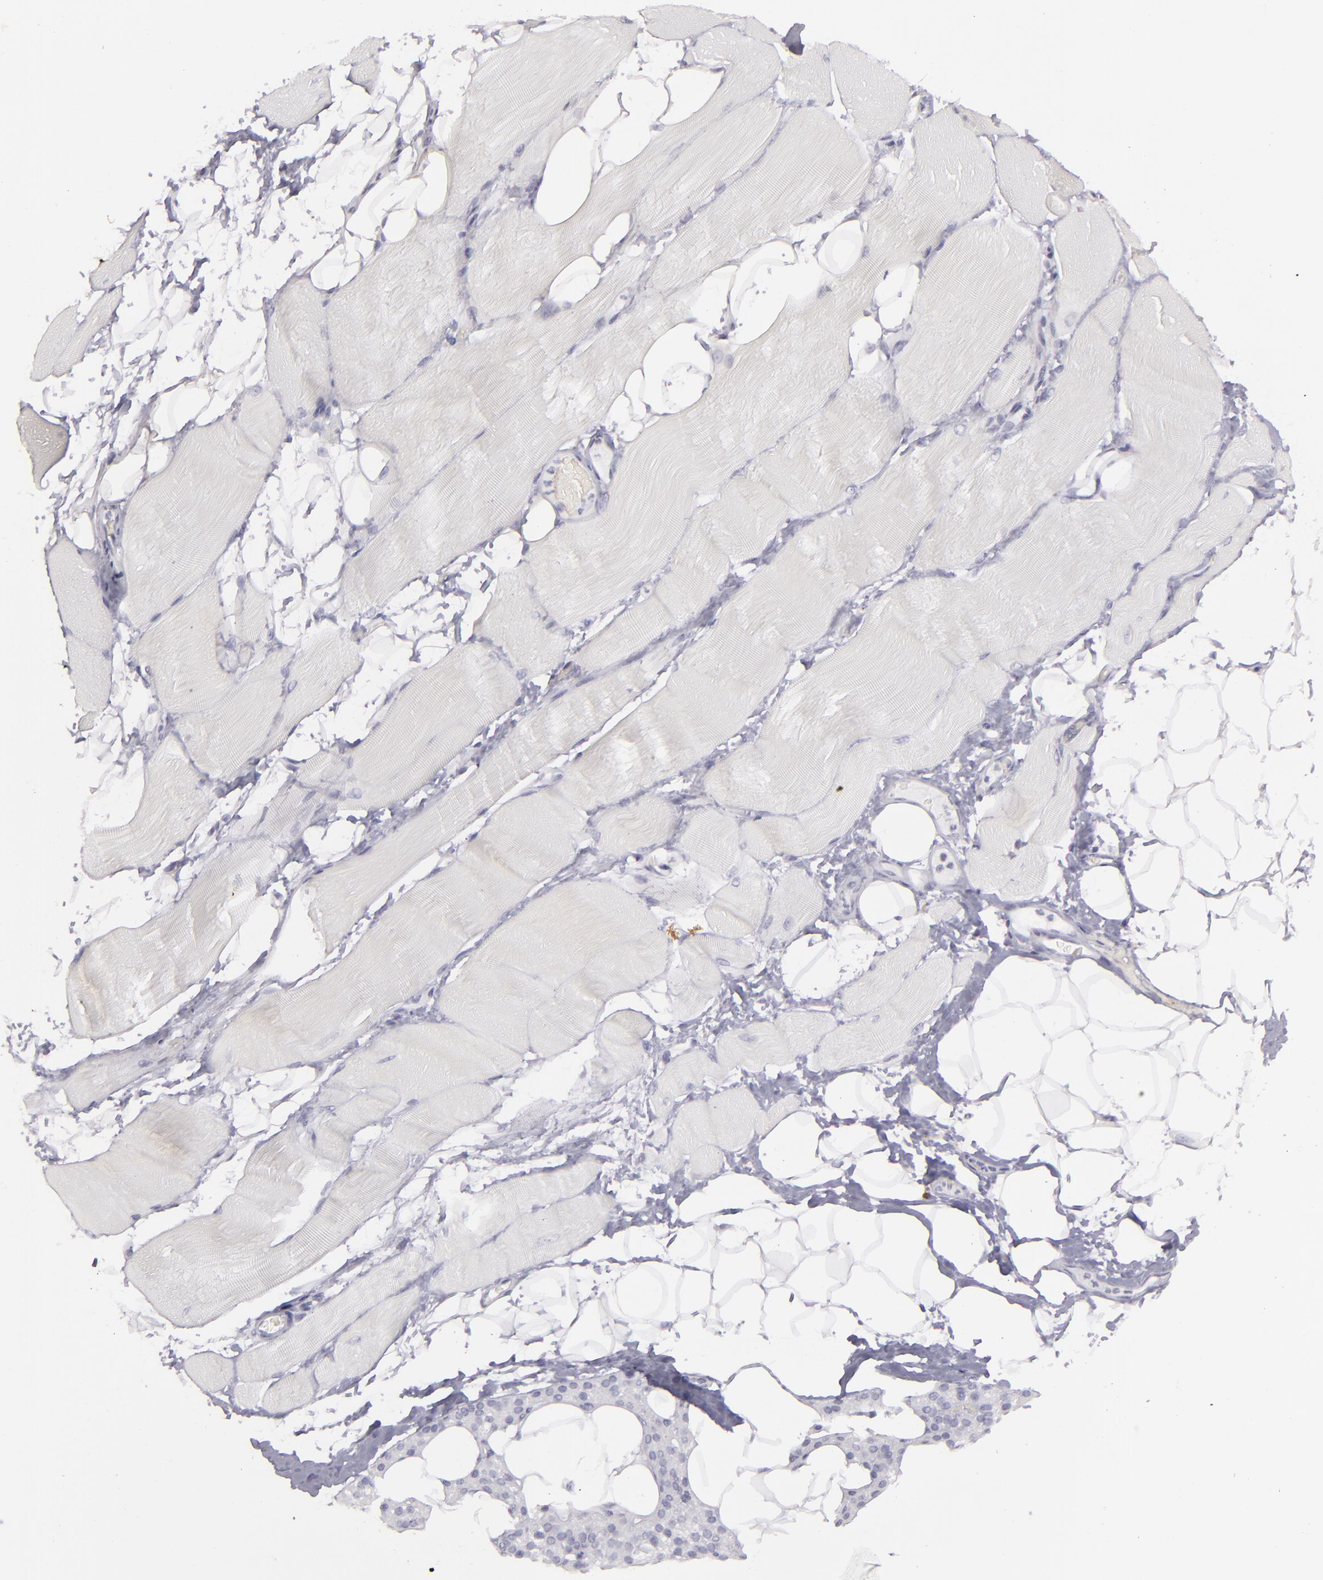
{"staining": {"intensity": "negative", "quantity": "none", "location": "none"}, "tissue": "skeletal muscle", "cell_type": "Myocytes", "image_type": "normal", "snomed": [{"axis": "morphology", "description": "Normal tissue, NOS"}, {"axis": "topography", "description": "Skeletal muscle"}, {"axis": "topography", "description": "Parathyroid gland"}], "caption": "Immunohistochemistry (IHC) of unremarkable skeletal muscle demonstrates no staining in myocytes.", "gene": "FLG", "patient": {"sex": "female", "age": 37}}